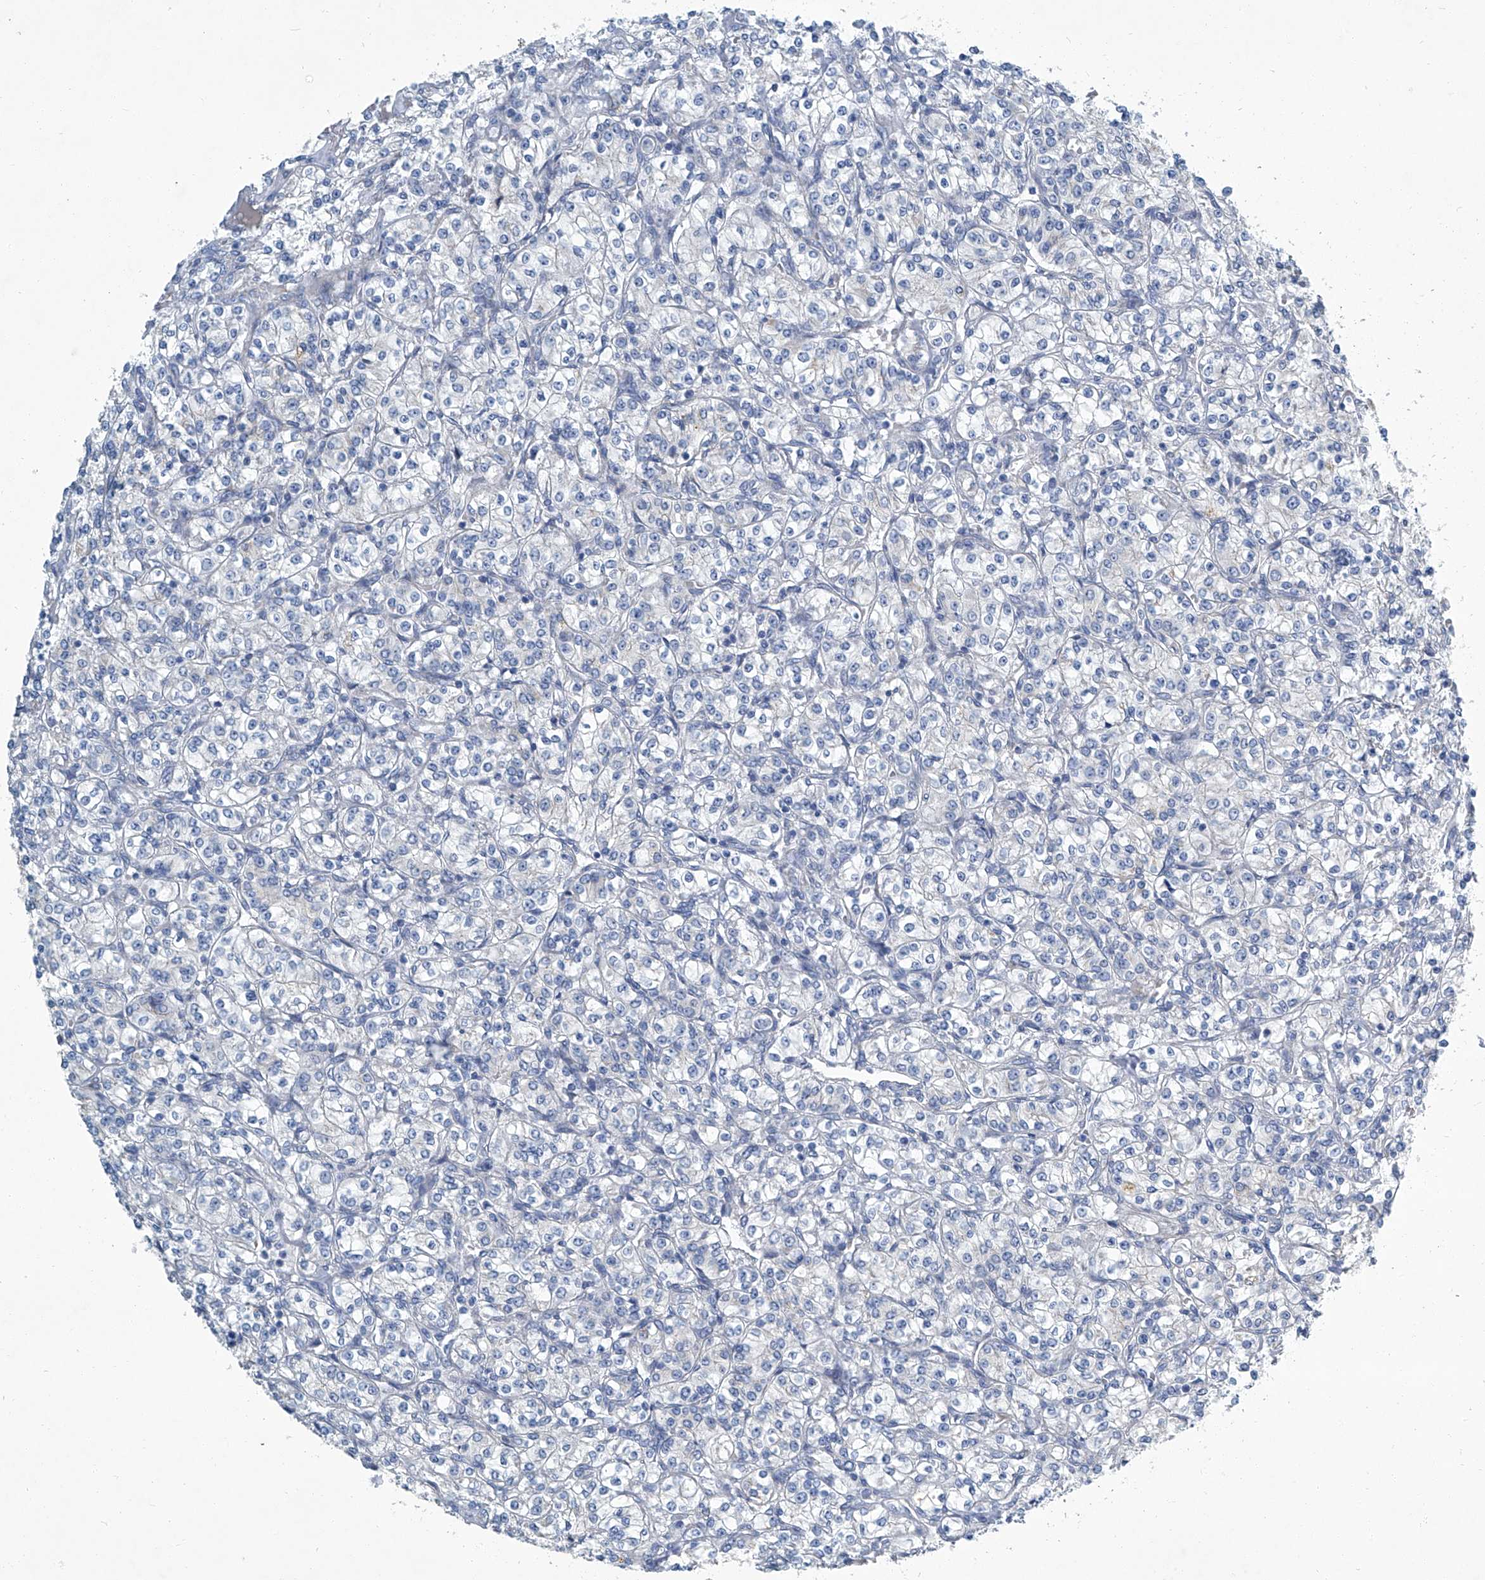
{"staining": {"intensity": "negative", "quantity": "none", "location": "none"}, "tissue": "renal cancer", "cell_type": "Tumor cells", "image_type": "cancer", "snomed": [{"axis": "morphology", "description": "Adenocarcinoma, NOS"}, {"axis": "topography", "description": "Kidney"}], "caption": "High power microscopy histopathology image of an IHC micrograph of adenocarcinoma (renal), revealing no significant staining in tumor cells. (DAB (3,3'-diaminobenzidine) immunohistochemistry visualized using brightfield microscopy, high magnification).", "gene": "SLC26A11", "patient": {"sex": "male", "age": 77}}